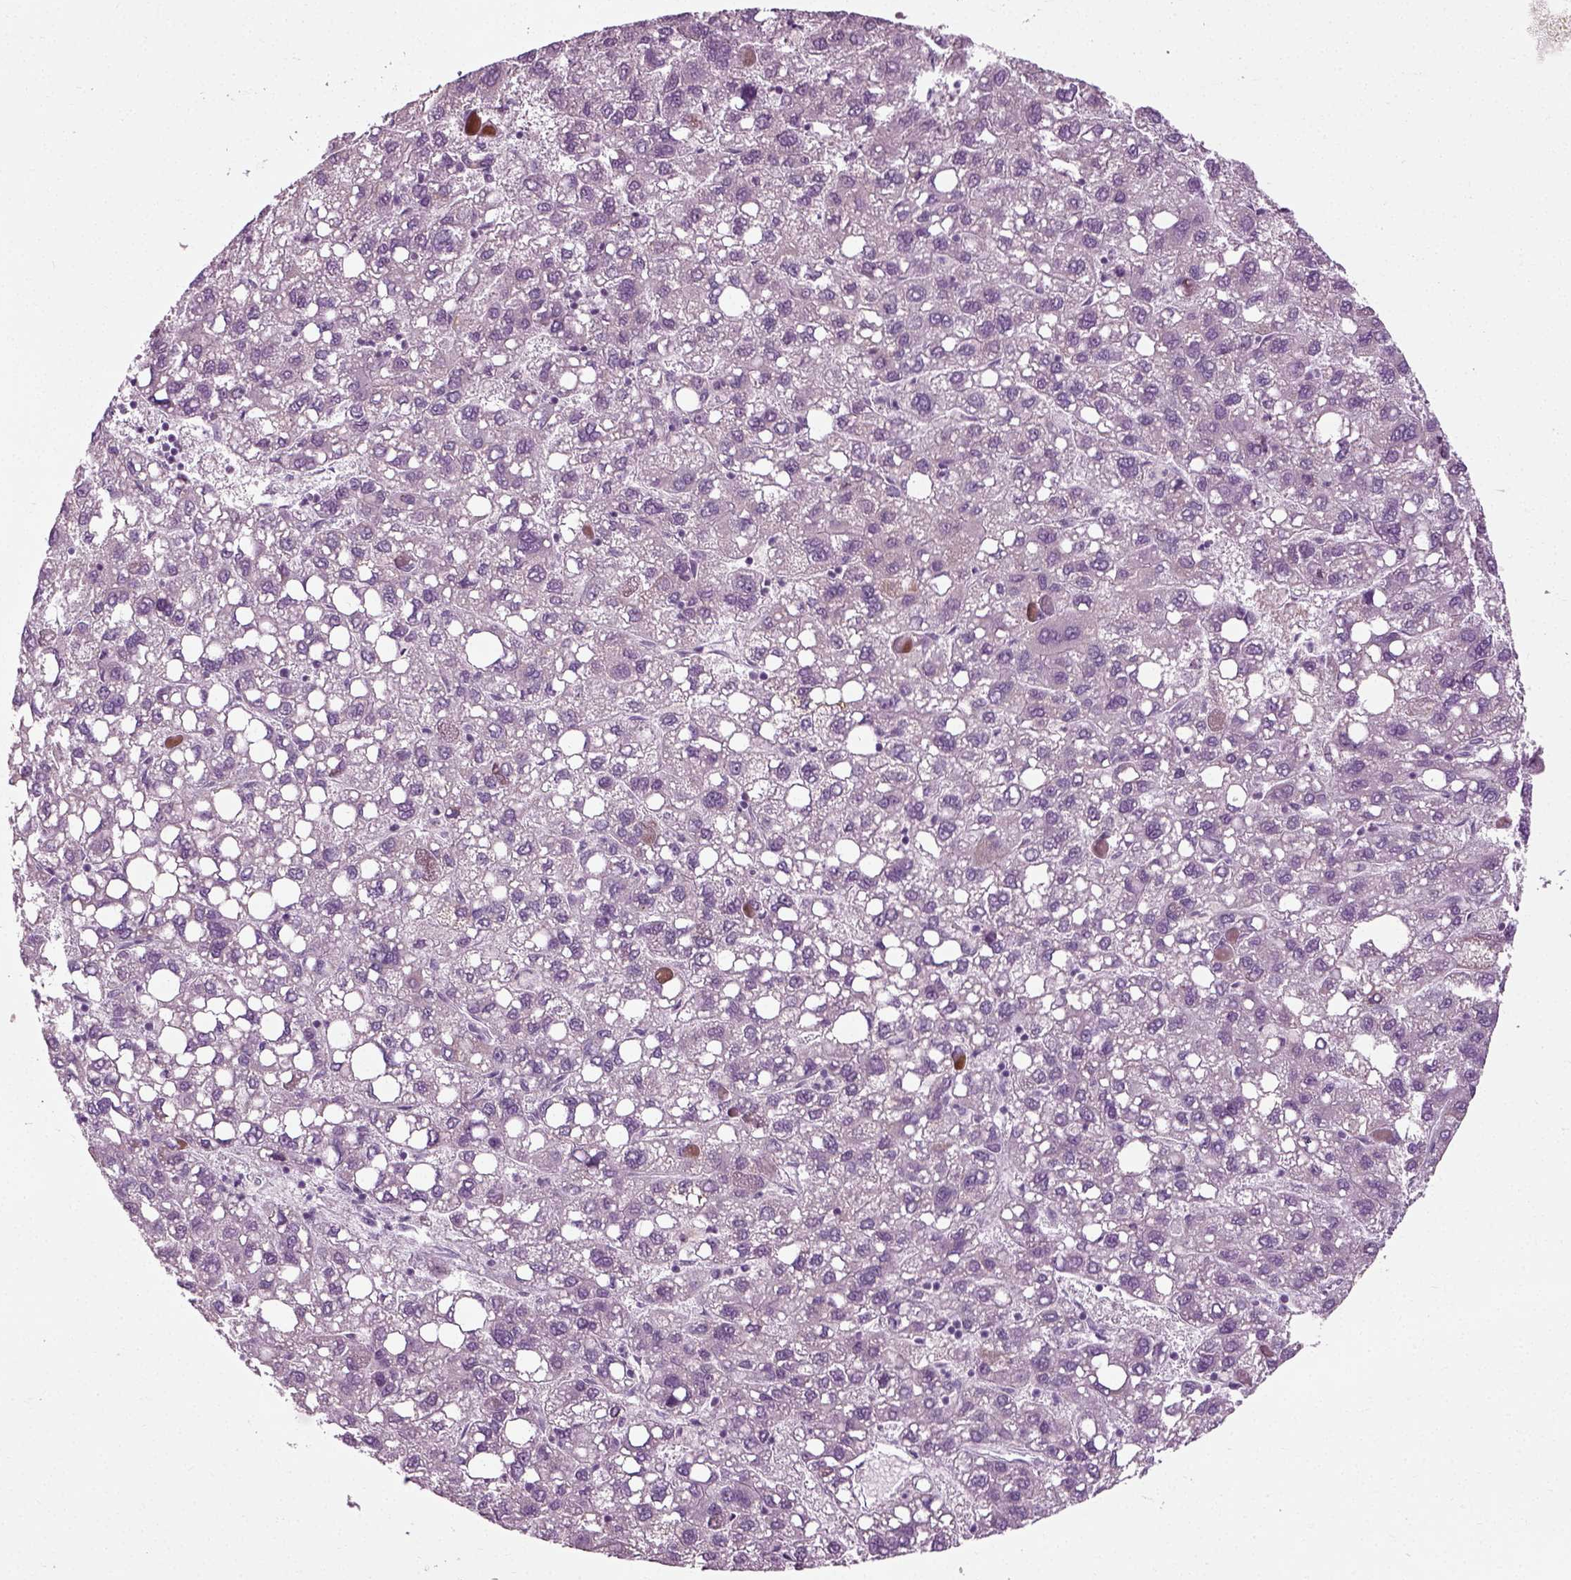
{"staining": {"intensity": "negative", "quantity": "none", "location": "none"}, "tissue": "liver cancer", "cell_type": "Tumor cells", "image_type": "cancer", "snomed": [{"axis": "morphology", "description": "Carcinoma, Hepatocellular, NOS"}, {"axis": "topography", "description": "Liver"}], "caption": "Immunohistochemistry histopathology image of neoplastic tissue: hepatocellular carcinoma (liver) stained with DAB (3,3'-diaminobenzidine) displays no significant protein expression in tumor cells.", "gene": "SCG5", "patient": {"sex": "female", "age": 82}}